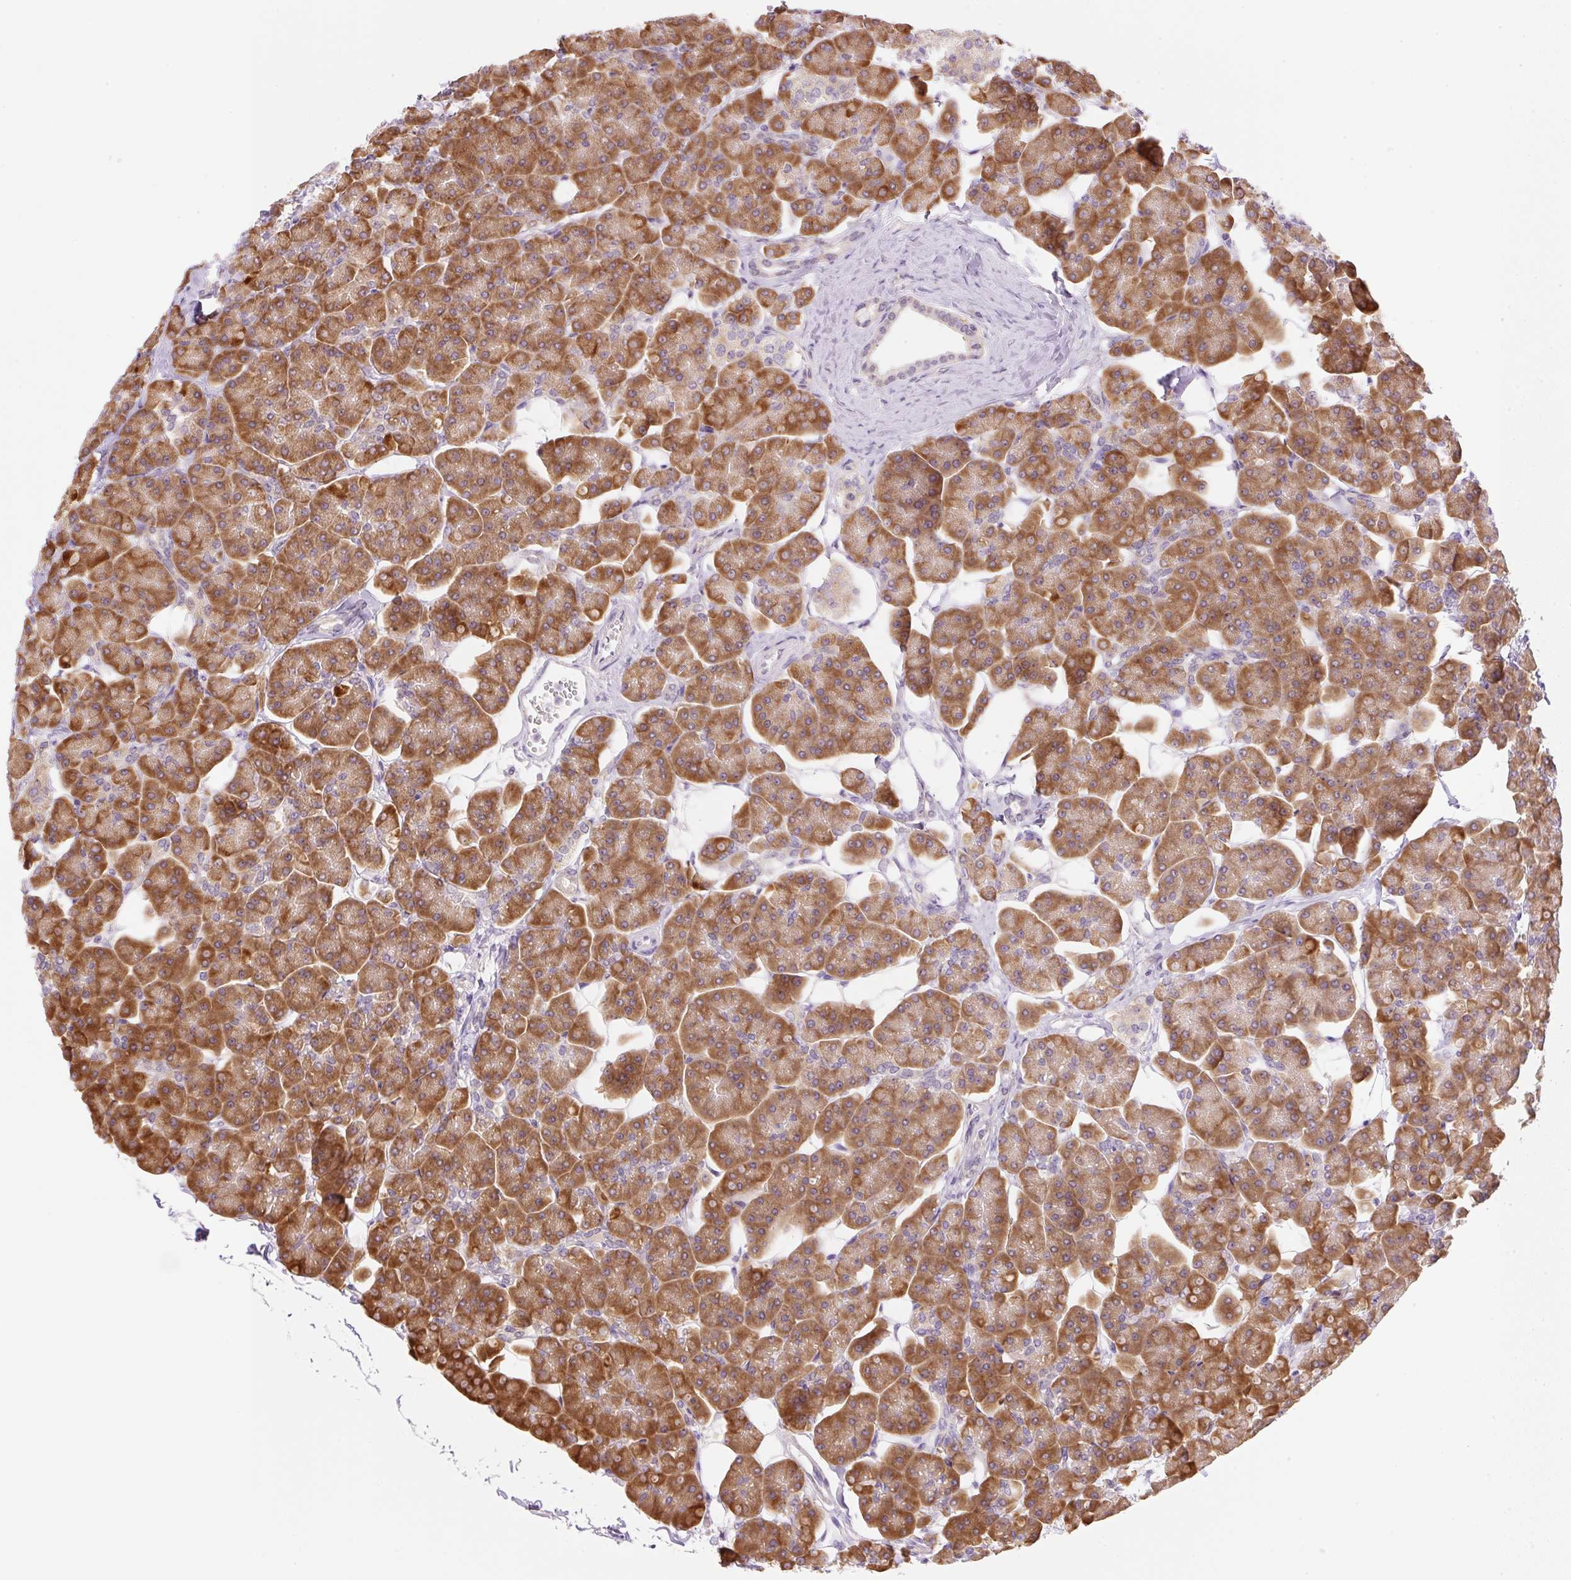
{"staining": {"intensity": "moderate", "quantity": ">75%", "location": "cytoplasmic/membranous"}, "tissue": "pancreas", "cell_type": "Exocrine glandular cells", "image_type": "normal", "snomed": [{"axis": "morphology", "description": "Normal tissue, NOS"}, {"axis": "topography", "description": "Pancreas"}, {"axis": "topography", "description": "Peripheral nerve tissue"}], "caption": "Moderate cytoplasmic/membranous positivity is identified in about >75% of exocrine glandular cells in benign pancreas. Using DAB (3,3'-diaminobenzidine) (brown) and hematoxylin (blue) stains, captured at high magnification using brightfield microscopy.", "gene": "RPL18A", "patient": {"sex": "male", "age": 54}}